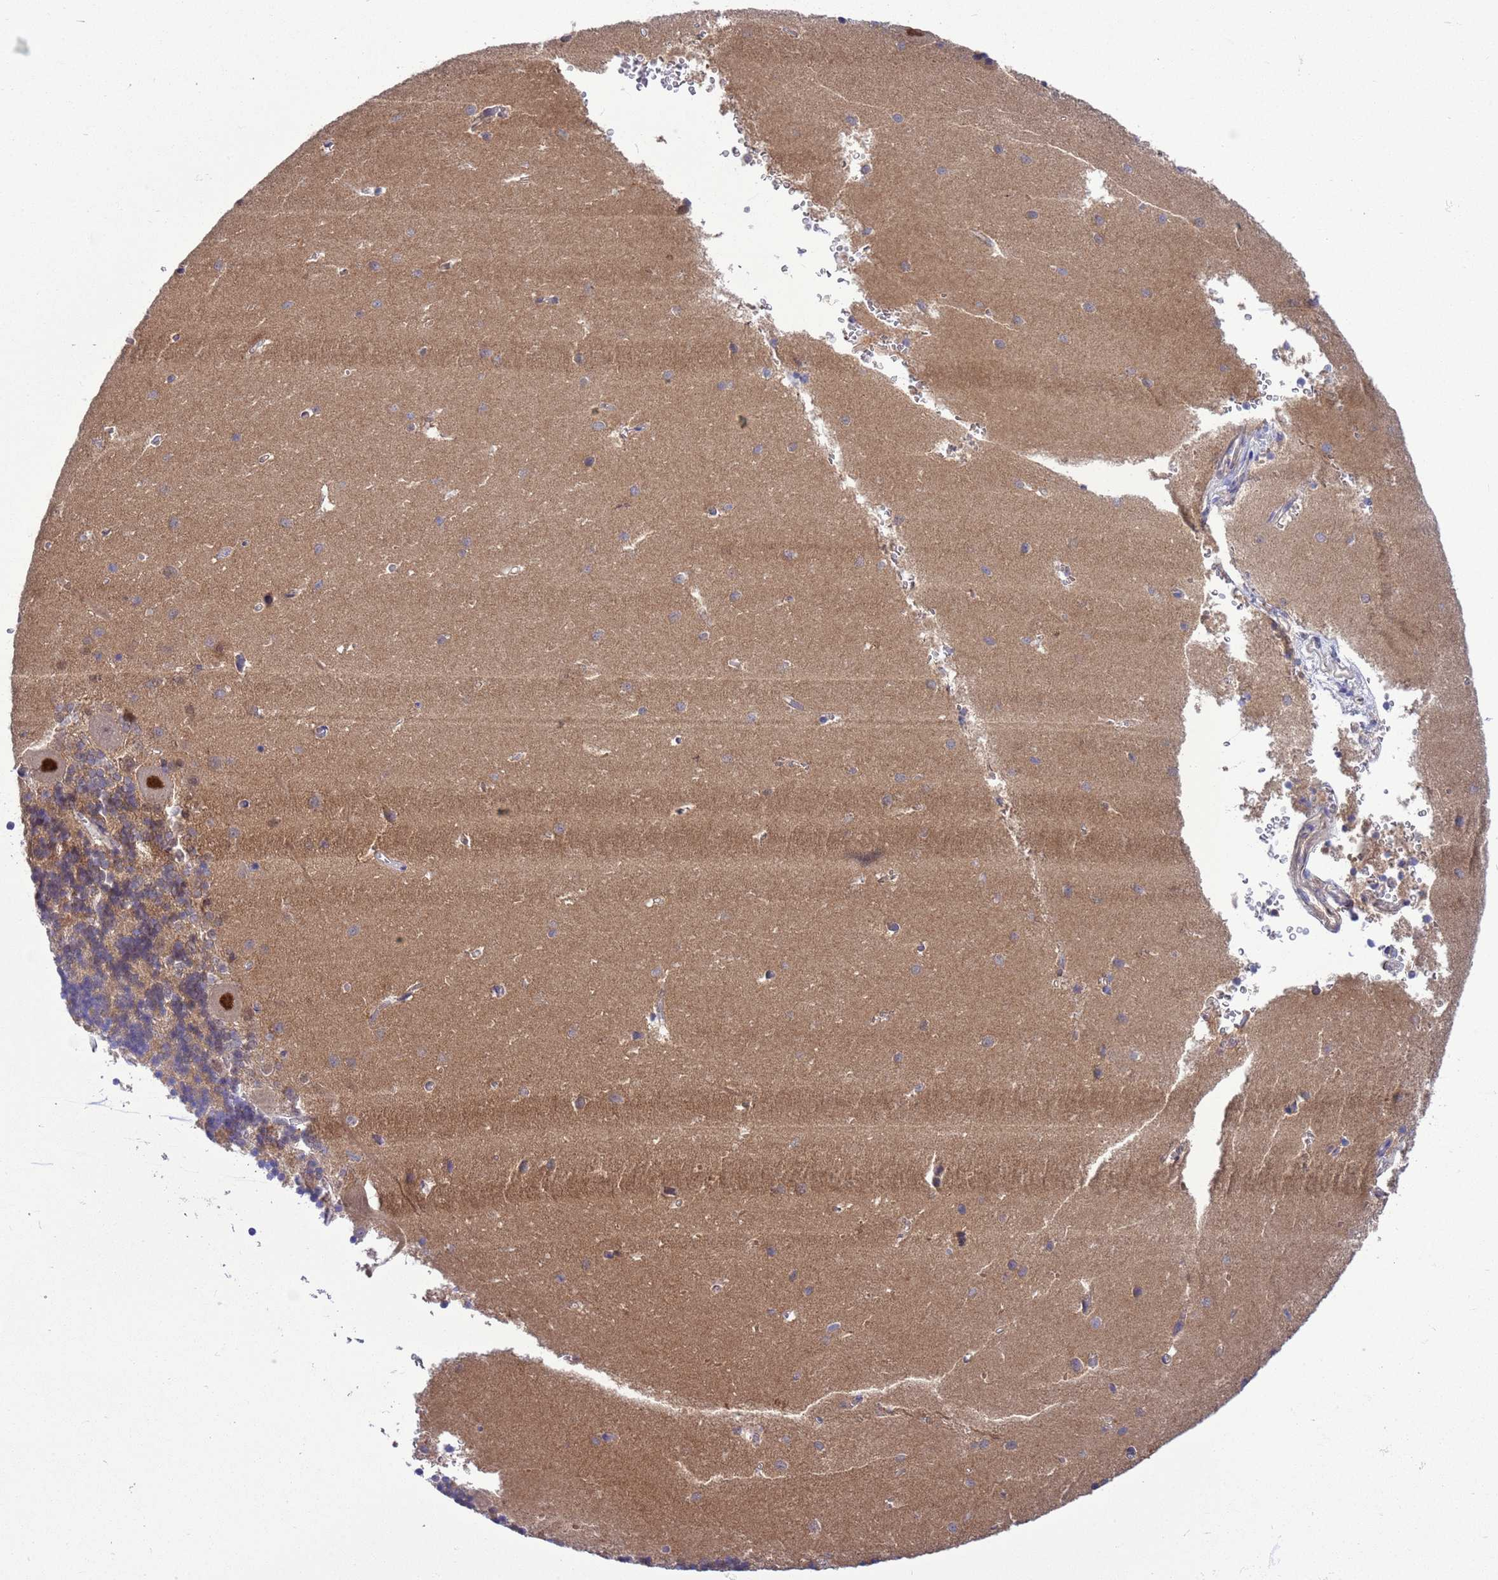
{"staining": {"intensity": "weak", "quantity": "25%-75%", "location": "cytoplasmic/membranous"}, "tissue": "cerebellum", "cell_type": "Cells in granular layer", "image_type": "normal", "snomed": [{"axis": "morphology", "description": "Normal tissue, NOS"}, {"axis": "topography", "description": "Cerebellum"}], "caption": "Cells in granular layer reveal low levels of weak cytoplasmic/membranous staining in about 25%-75% of cells in unremarkable cerebellum.", "gene": "ZNF461", "patient": {"sex": "male", "age": 37}}